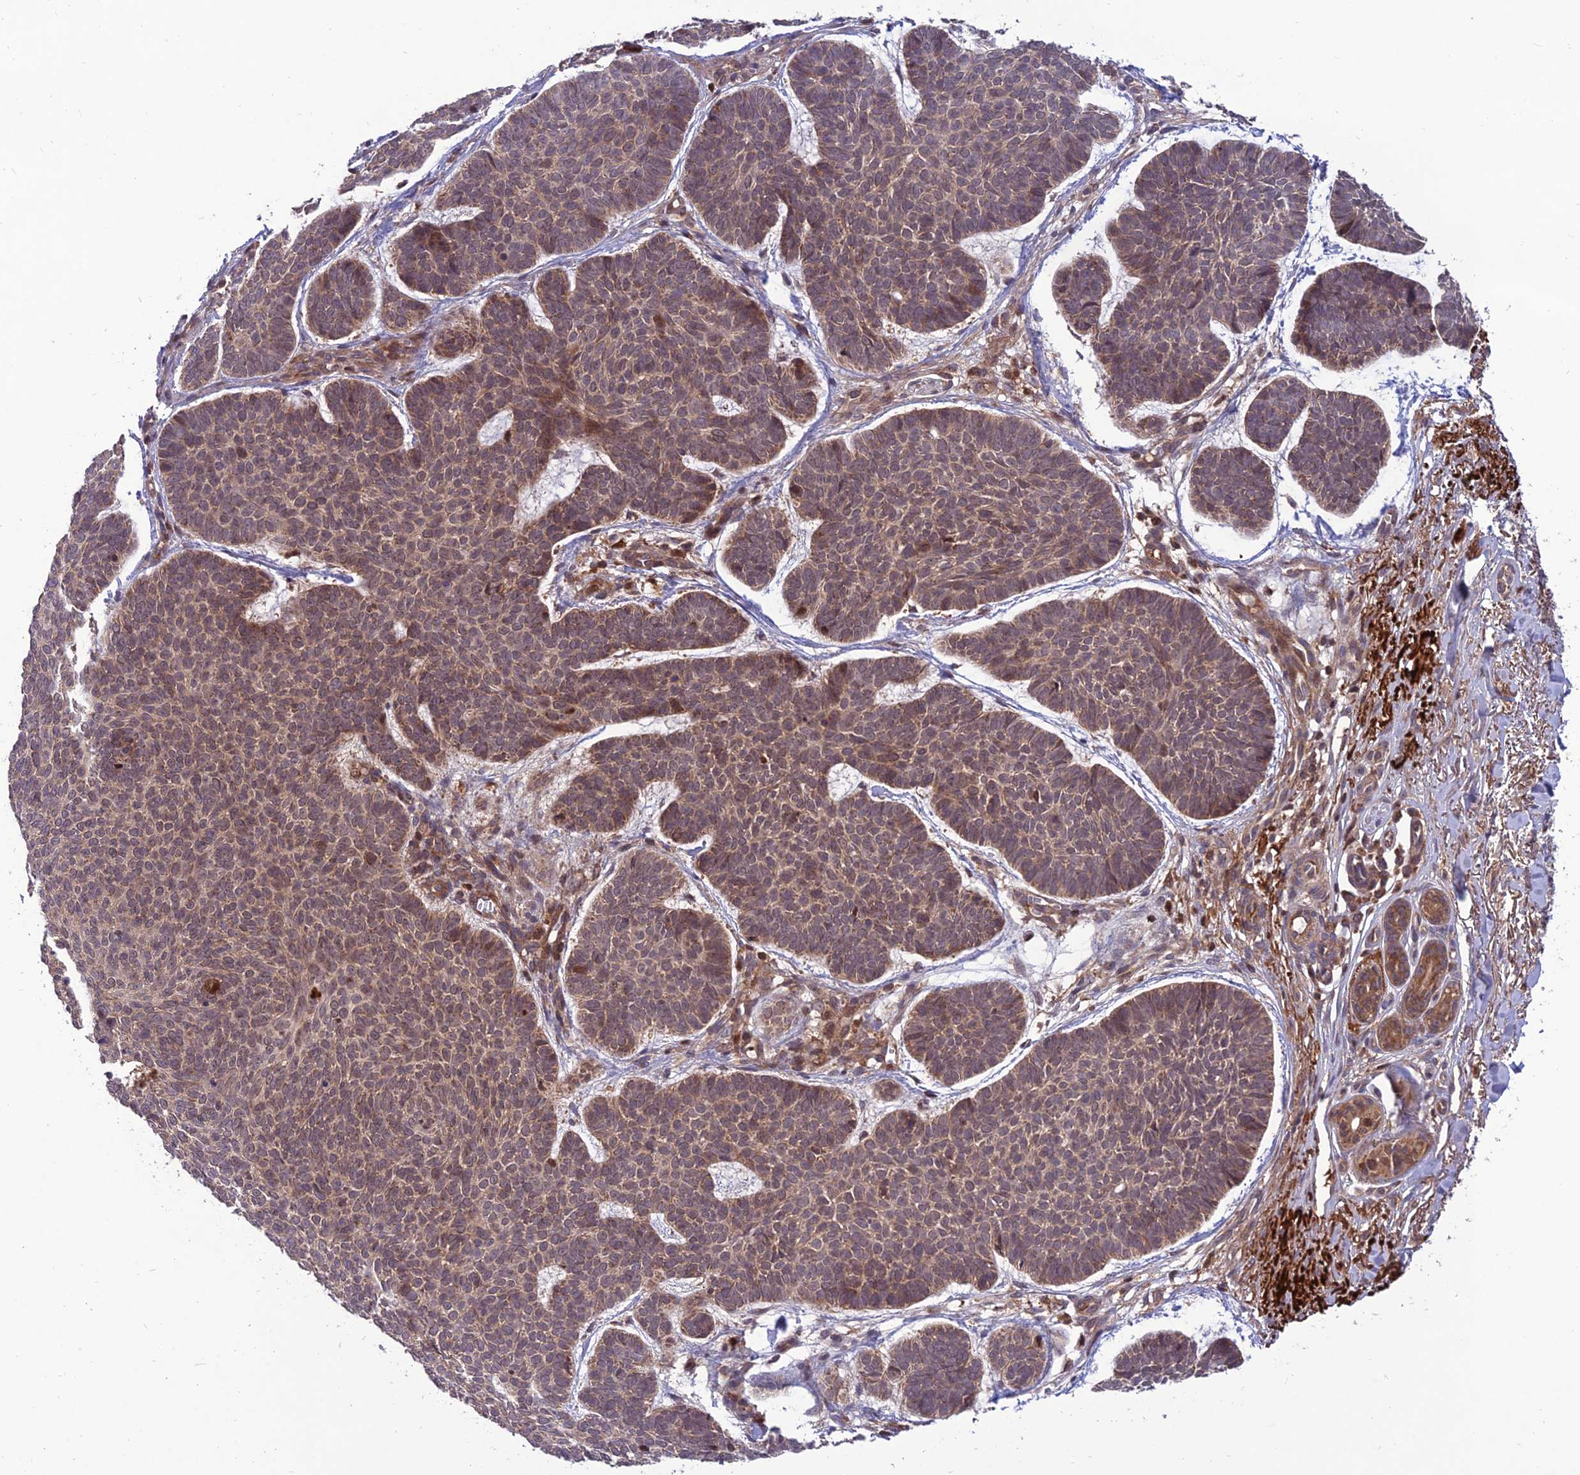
{"staining": {"intensity": "weak", "quantity": ">75%", "location": "cytoplasmic/membranous"}, "tissue": "skin cancer", "cell_type": "Tumor cells", "image_type": "cancer", "snomed": [{"axis": "morphology", "description": "Basal cell carcinoma"}, {"axis": "topography", "description": "Skin"}], "caption": "Protein analysis of skin cancer tissue demonstrates weak cytoplasmic/membranous positivity in about >75% of tumor cells.", "gene": "NDUFC1", "patient": {"sex": "female", "age": 74}}